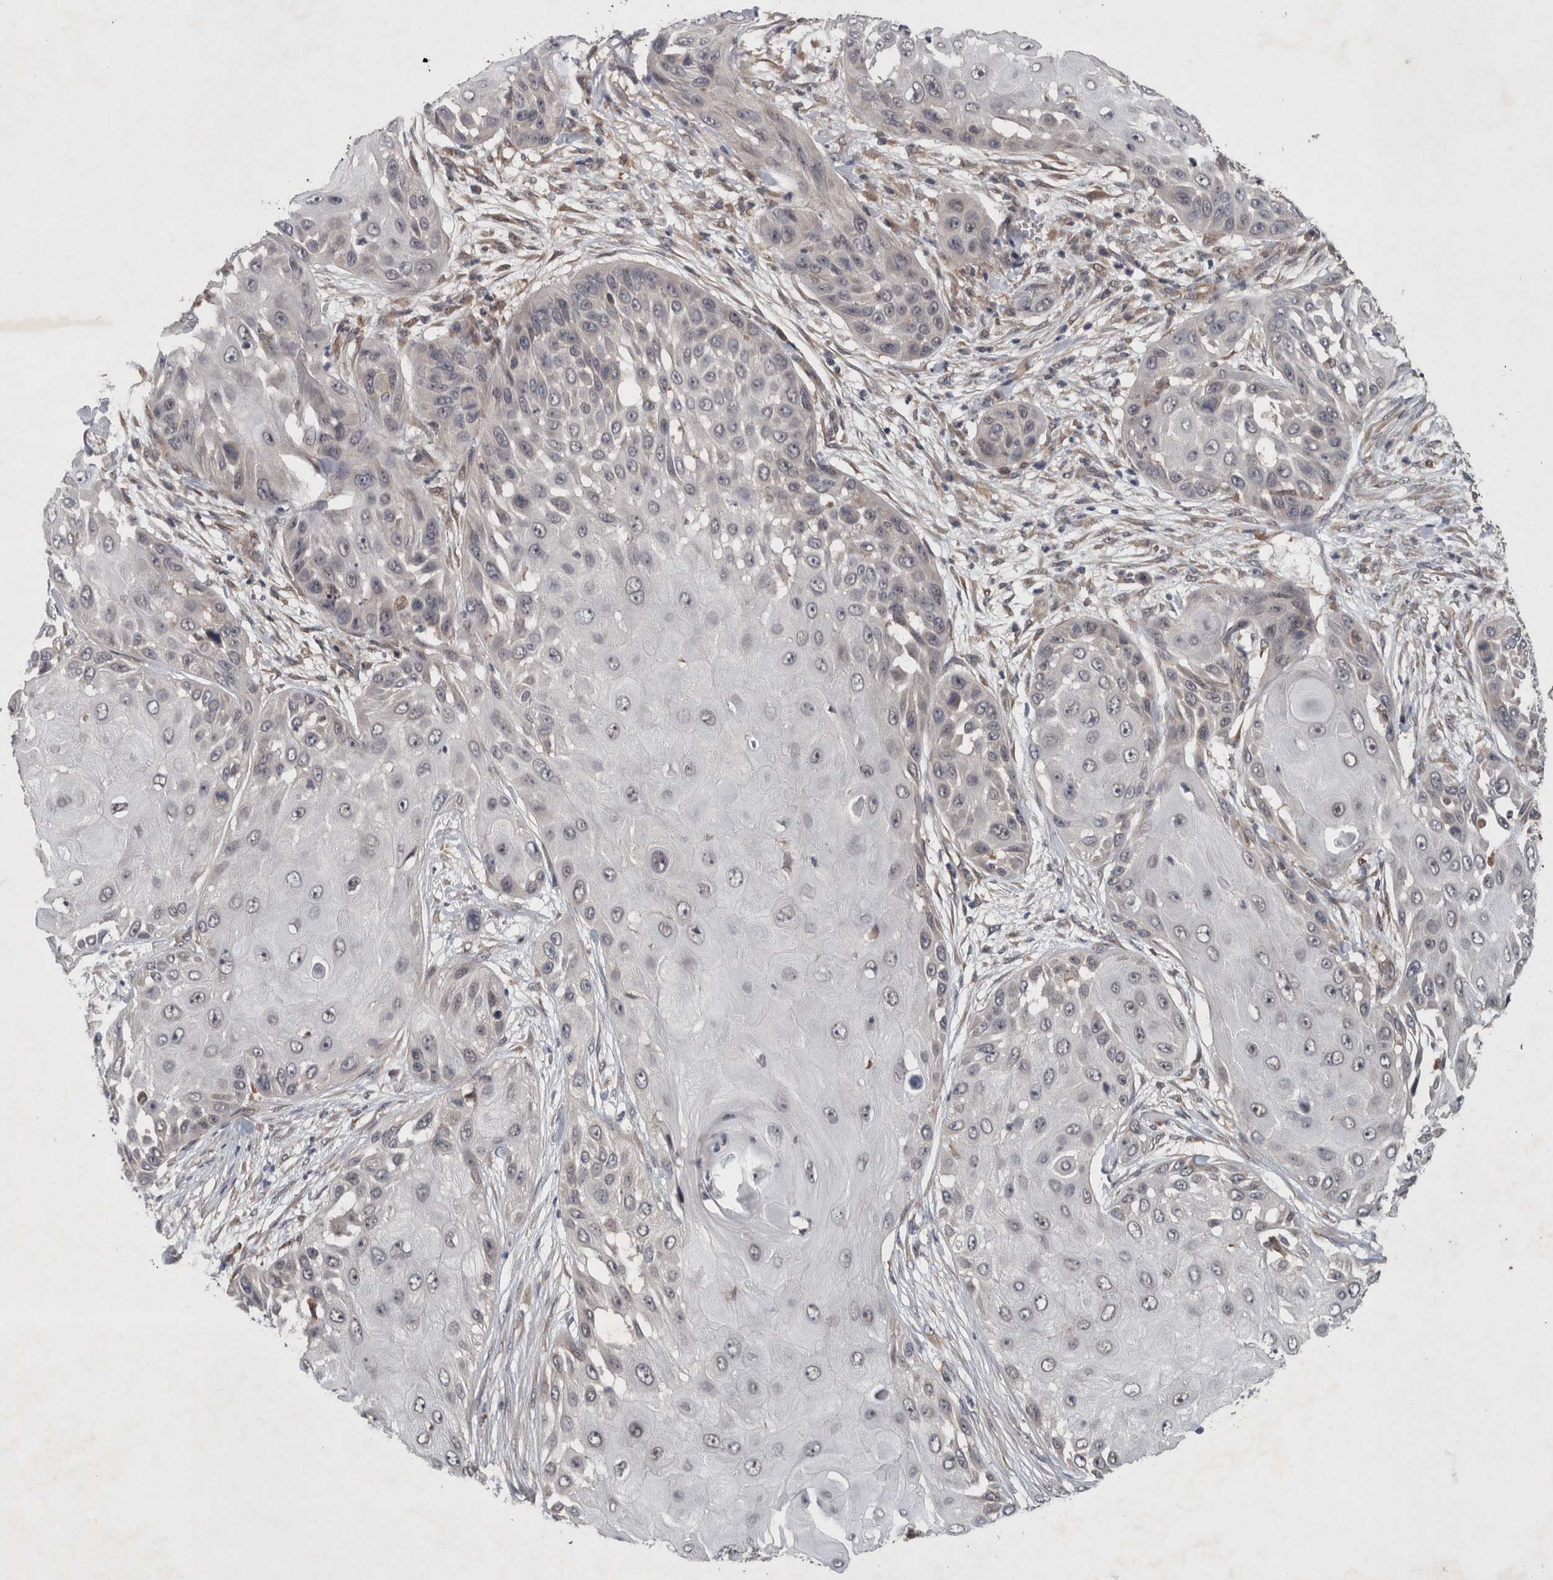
{"staining": {"intensity": "negative", "quantity": "none", "location": "none"}, "tissue": "skin cancer", "cell_type": "Tumor cells", "image_type": "cancer", "snomed": [{"axis": "morphology", "description": "Squamous cell carcinoma, NOS"}, {"axis": "topography", "description": "Skin"}], "caption": "Tumor cells show no significant protein staining in skin cancer.", "gene": "GIMAP6", "patient": {"sex": "female", "age": 44}}